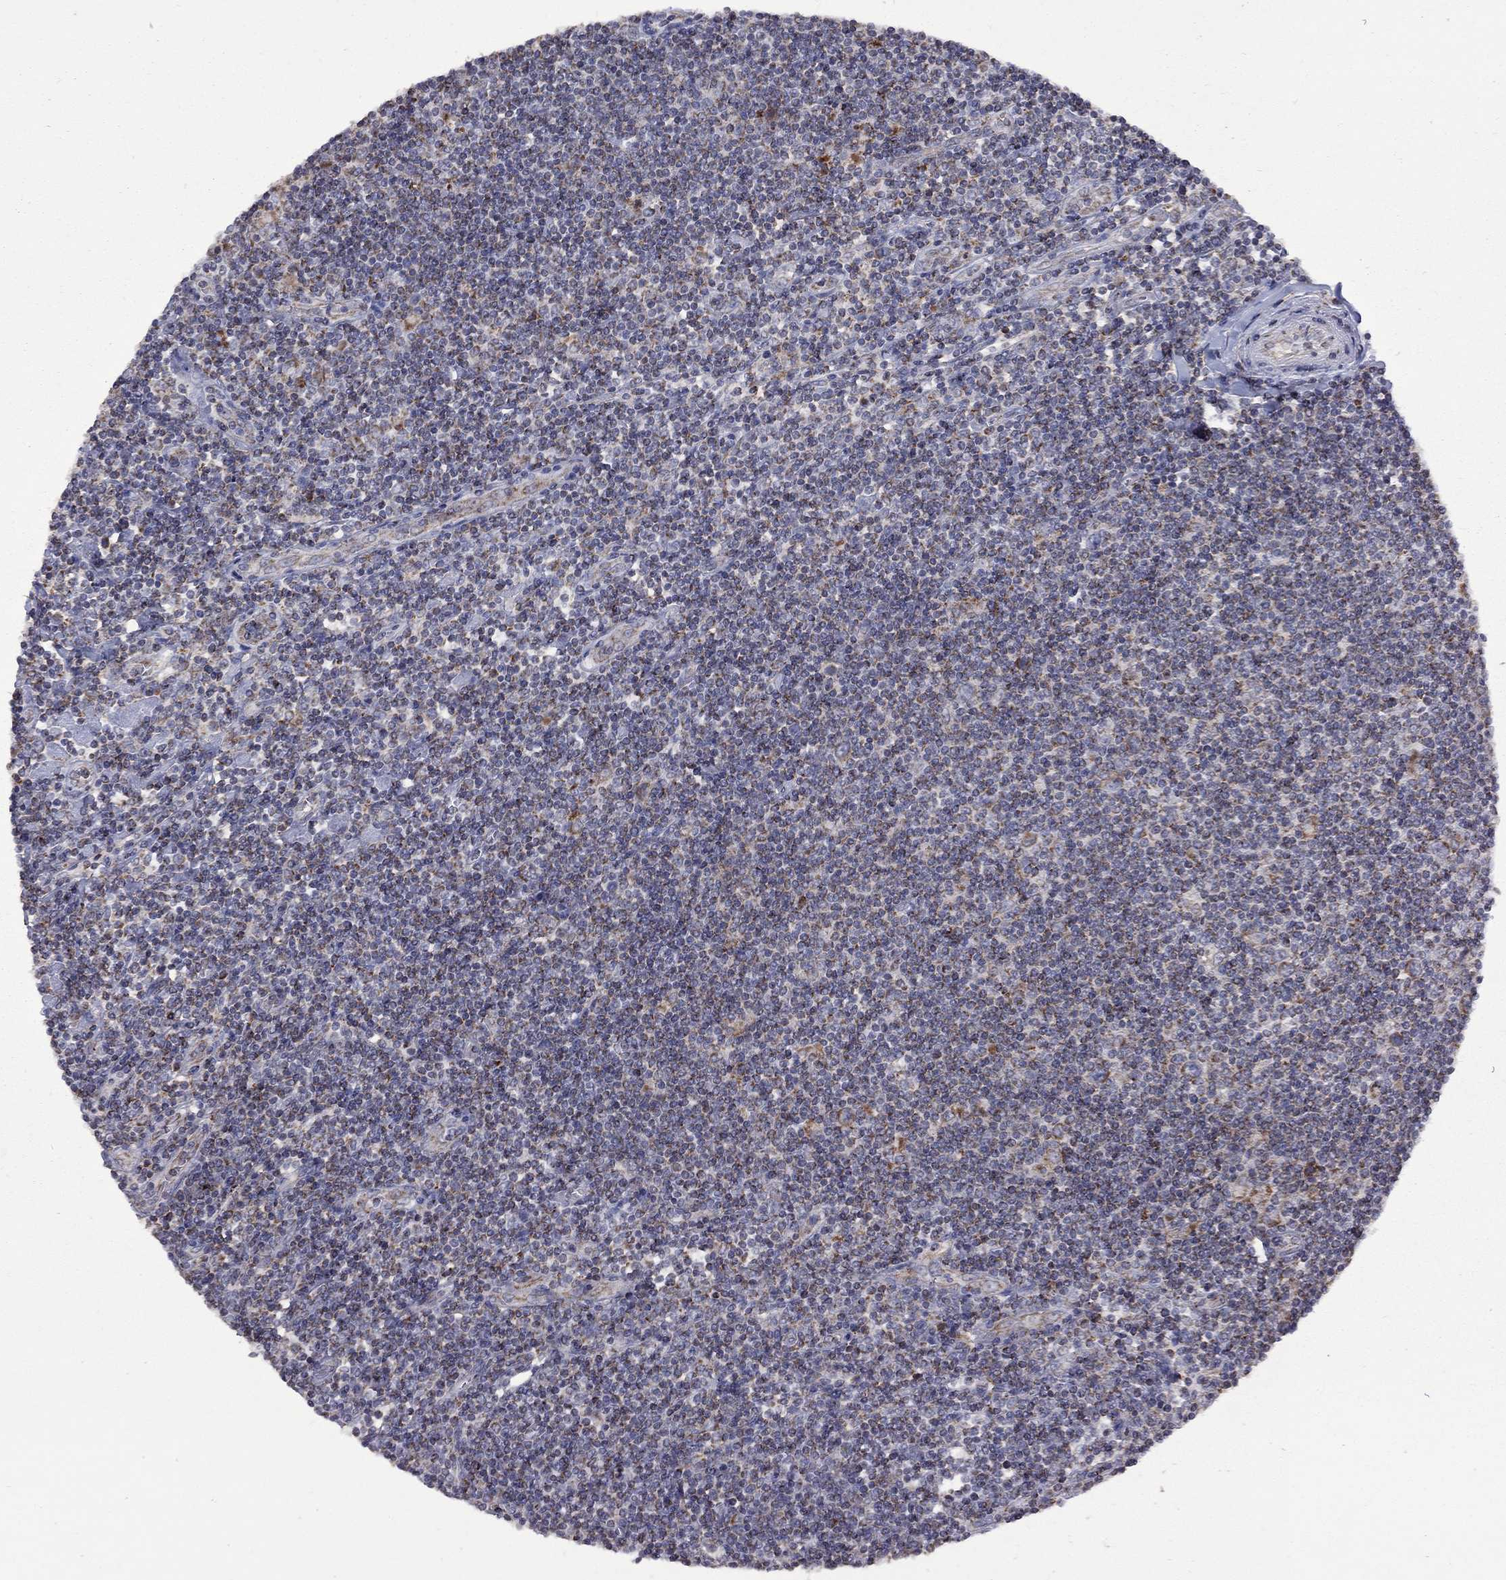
{"staining": {"intensity": "negative", "quantity": "none", "location": "none"}, "tissue": "lymphoma", "cell_type": "Tumor cells", "image_type": "cancer", "snomed": [{"axis": "morphology", "description": "Hodgkin's disease, NOS"}, {"axis": "topography", "description": "Lymph node"}], "caption": "High power microscopy image of an IHC image of Hodgkin's disease, revealing no significant expression in tumor cells.", "gene": "NDUFB1", "patient": {"sex": "male", "age": 40}}